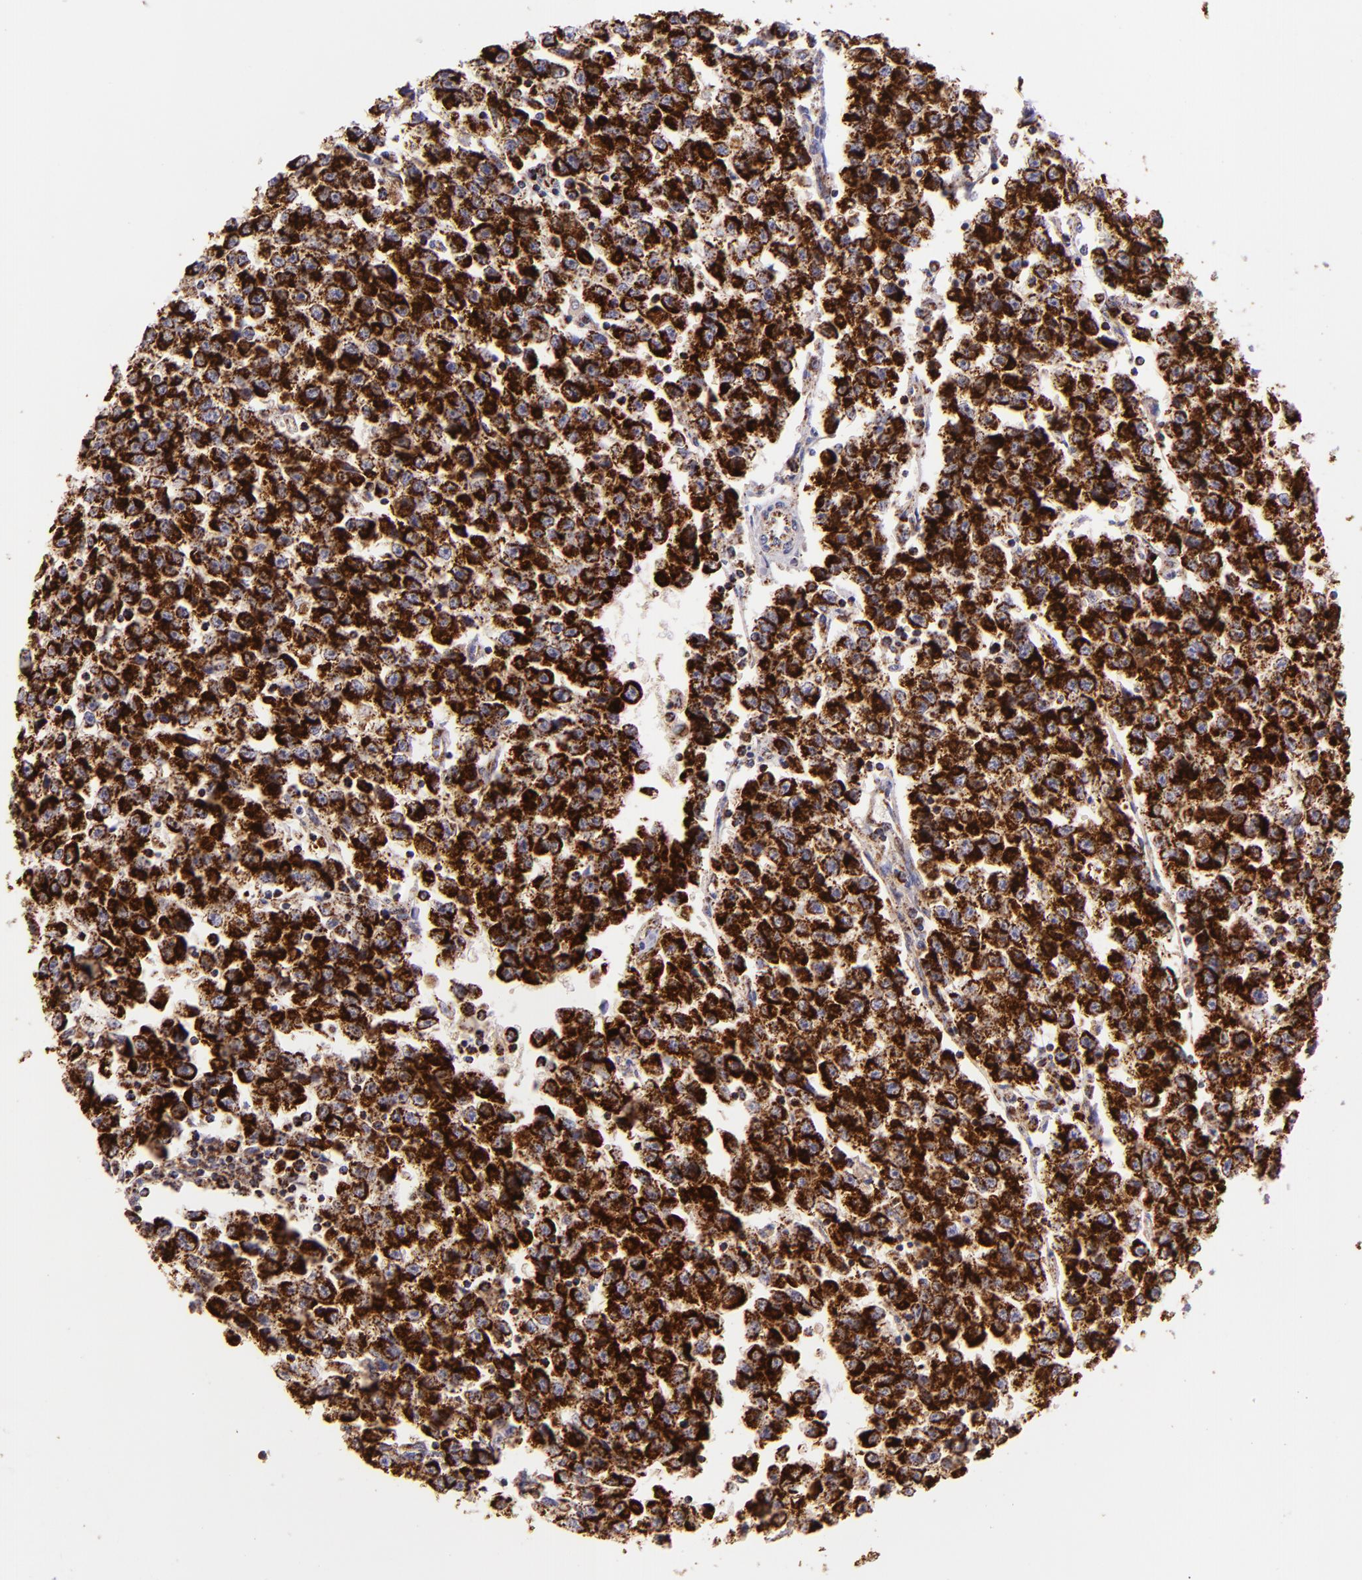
{"staining": {"intensity": "strong", "quantity": ">75%", "location": "cytoplasmic/membranous"}, "tissue": "testis cancer", "cell_type": "Tumor cells", "image_type": "cancer", "snomed": [{"axis": "morphology", "description": "Seminoma, NOS"}, {"axis": "topography", "description": "Testis"}], "caption": "Human testis seminoma stained with a protein marker displays strong staining in tumor cells.", "gene": "HSPD1", "patient": {"sex": "male", "age": 35}}